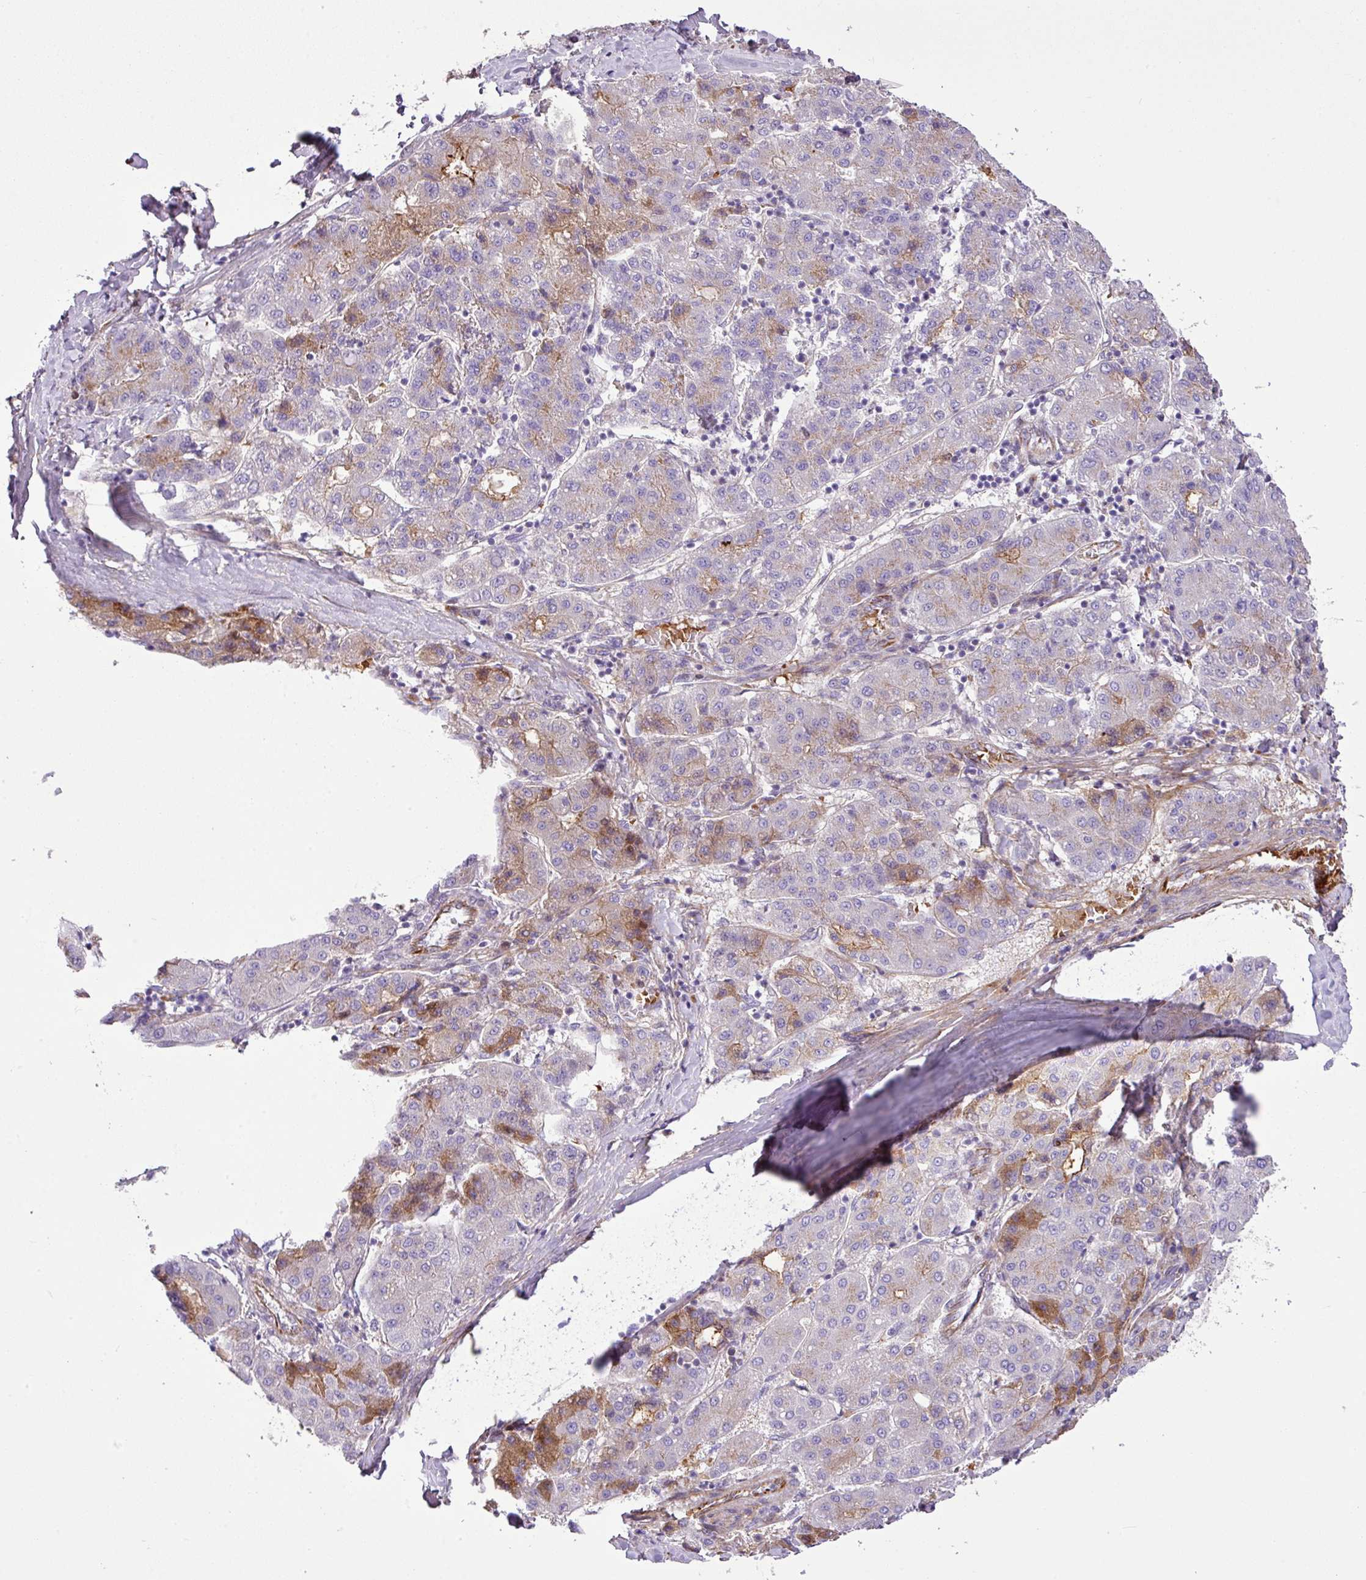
{"staining": {"intensity": "moderate", "quantity": "<25%", "location": "cytoplasmic/membranous"}, "tissue": "liver cancer", "cell_type": "Tumor cells", "image_type": "cancer", "snomed": [{"axis": "morphology", "description": "Carcinoma, Hepatocellular, NOS"}, {"axis": "topography", "description": "Liver"}], "caption": "Human liver hepatocellular carcinoma stained with a brown dye reveals moderate cytoplasmic/membranous positive positivity in about <25% of tumor cells.", "gene": "CTXN2", "patient": {"sex": "male", "age": 65}}